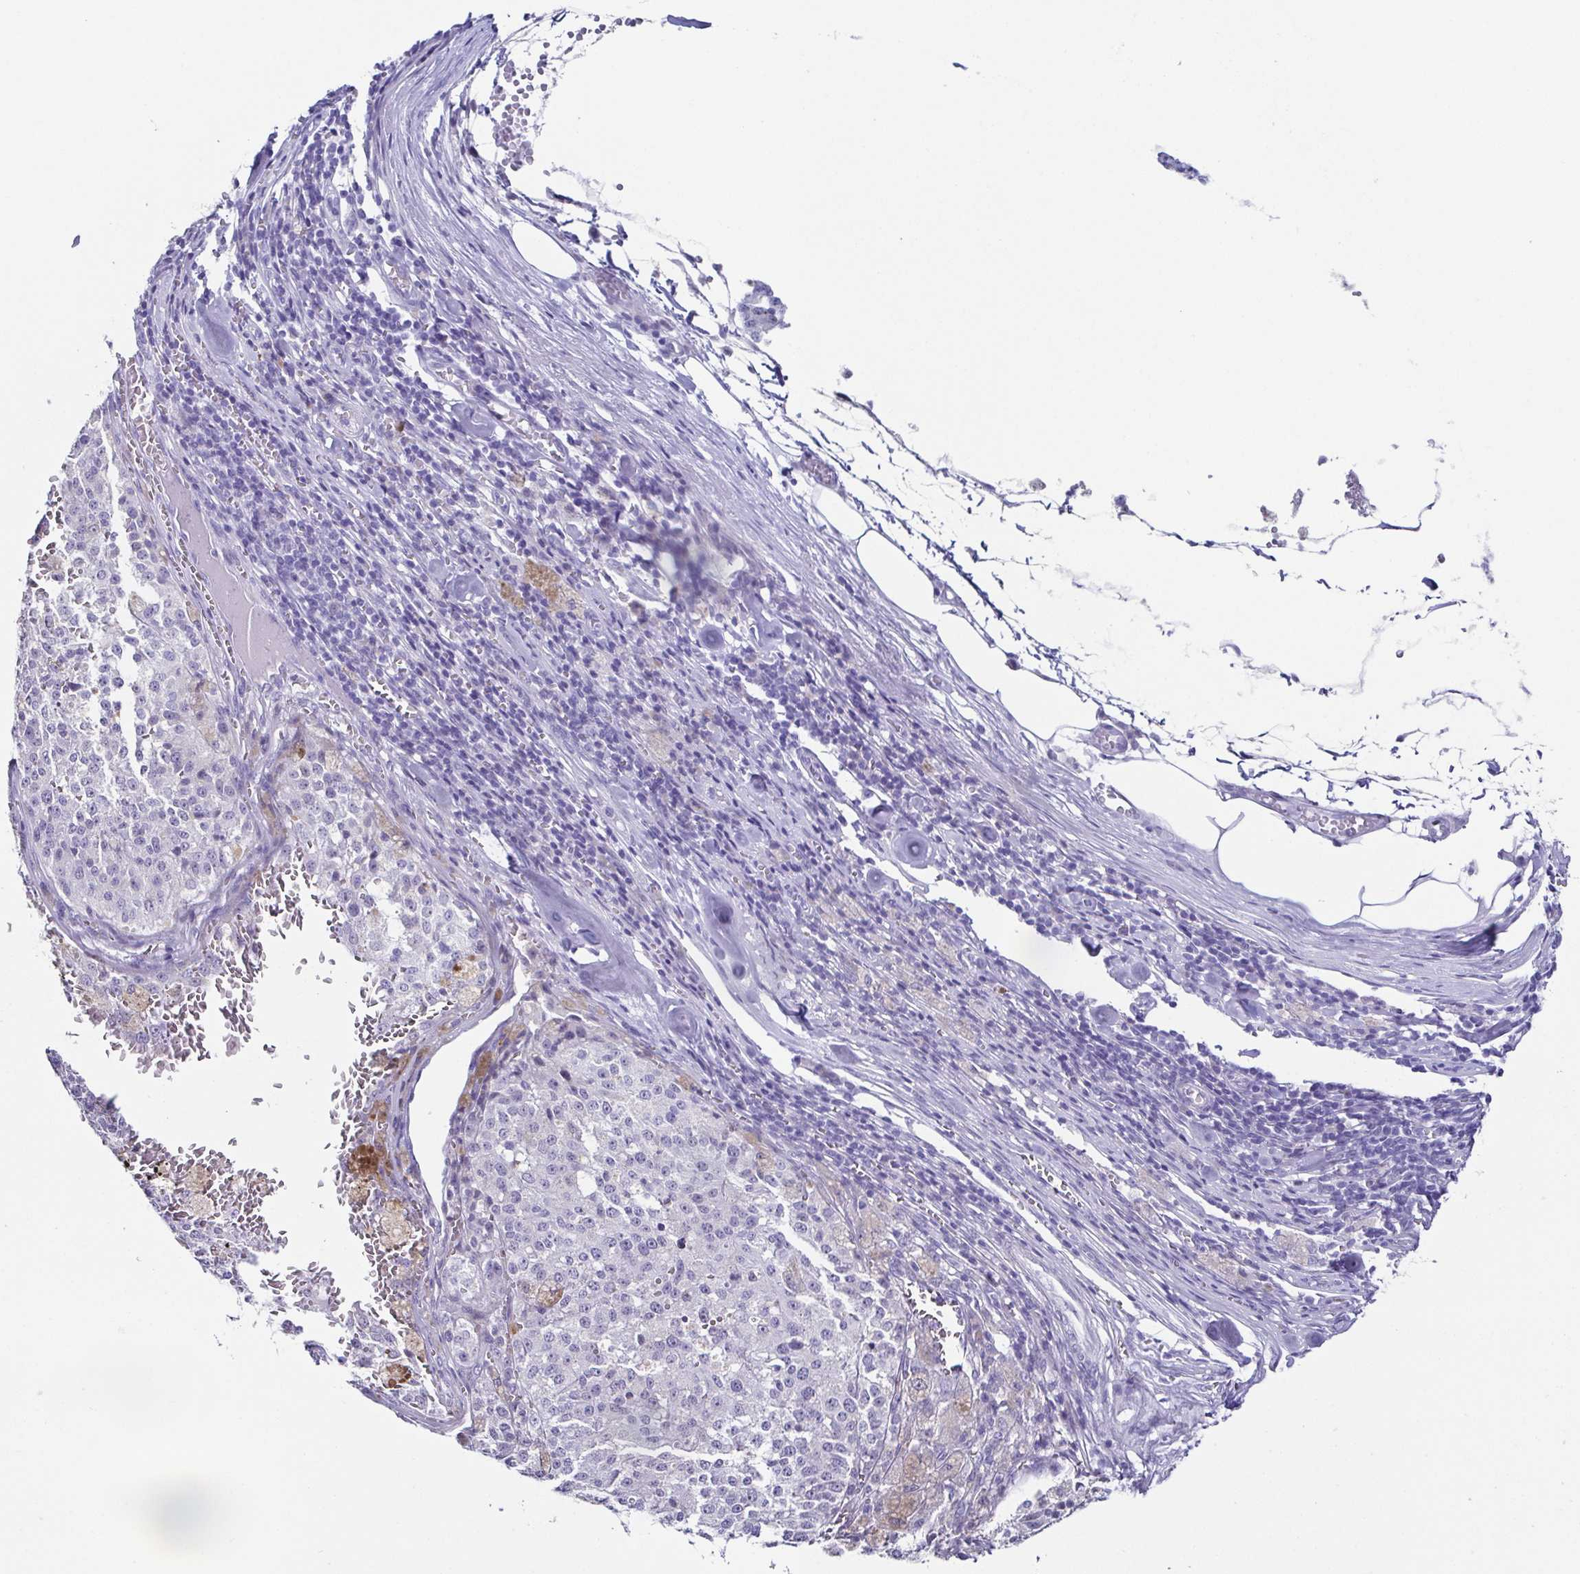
{"staining": {"intensity": "negative", "quantity": "none", "location": "none"}, "tissue": "melanoma", "cell_type": "Tumor cells", "image_type": "cancer", "snomed": [{"axis": "morphology", "description": "Malignant melanoma, Metastatic site"}, {"axis": "topography", "description": "Lymph node"}], "caption": "Micrograph shows no protein expression in tumor cells of melanoma tissue. (Stains: DAB immunohistochemistry (IHC) with hematoxylin counter stain, Microscopy: brightfield microscopy at high magnification).", "gene": "TNNT2", "patient": {"sex": "female", "age": 64}}